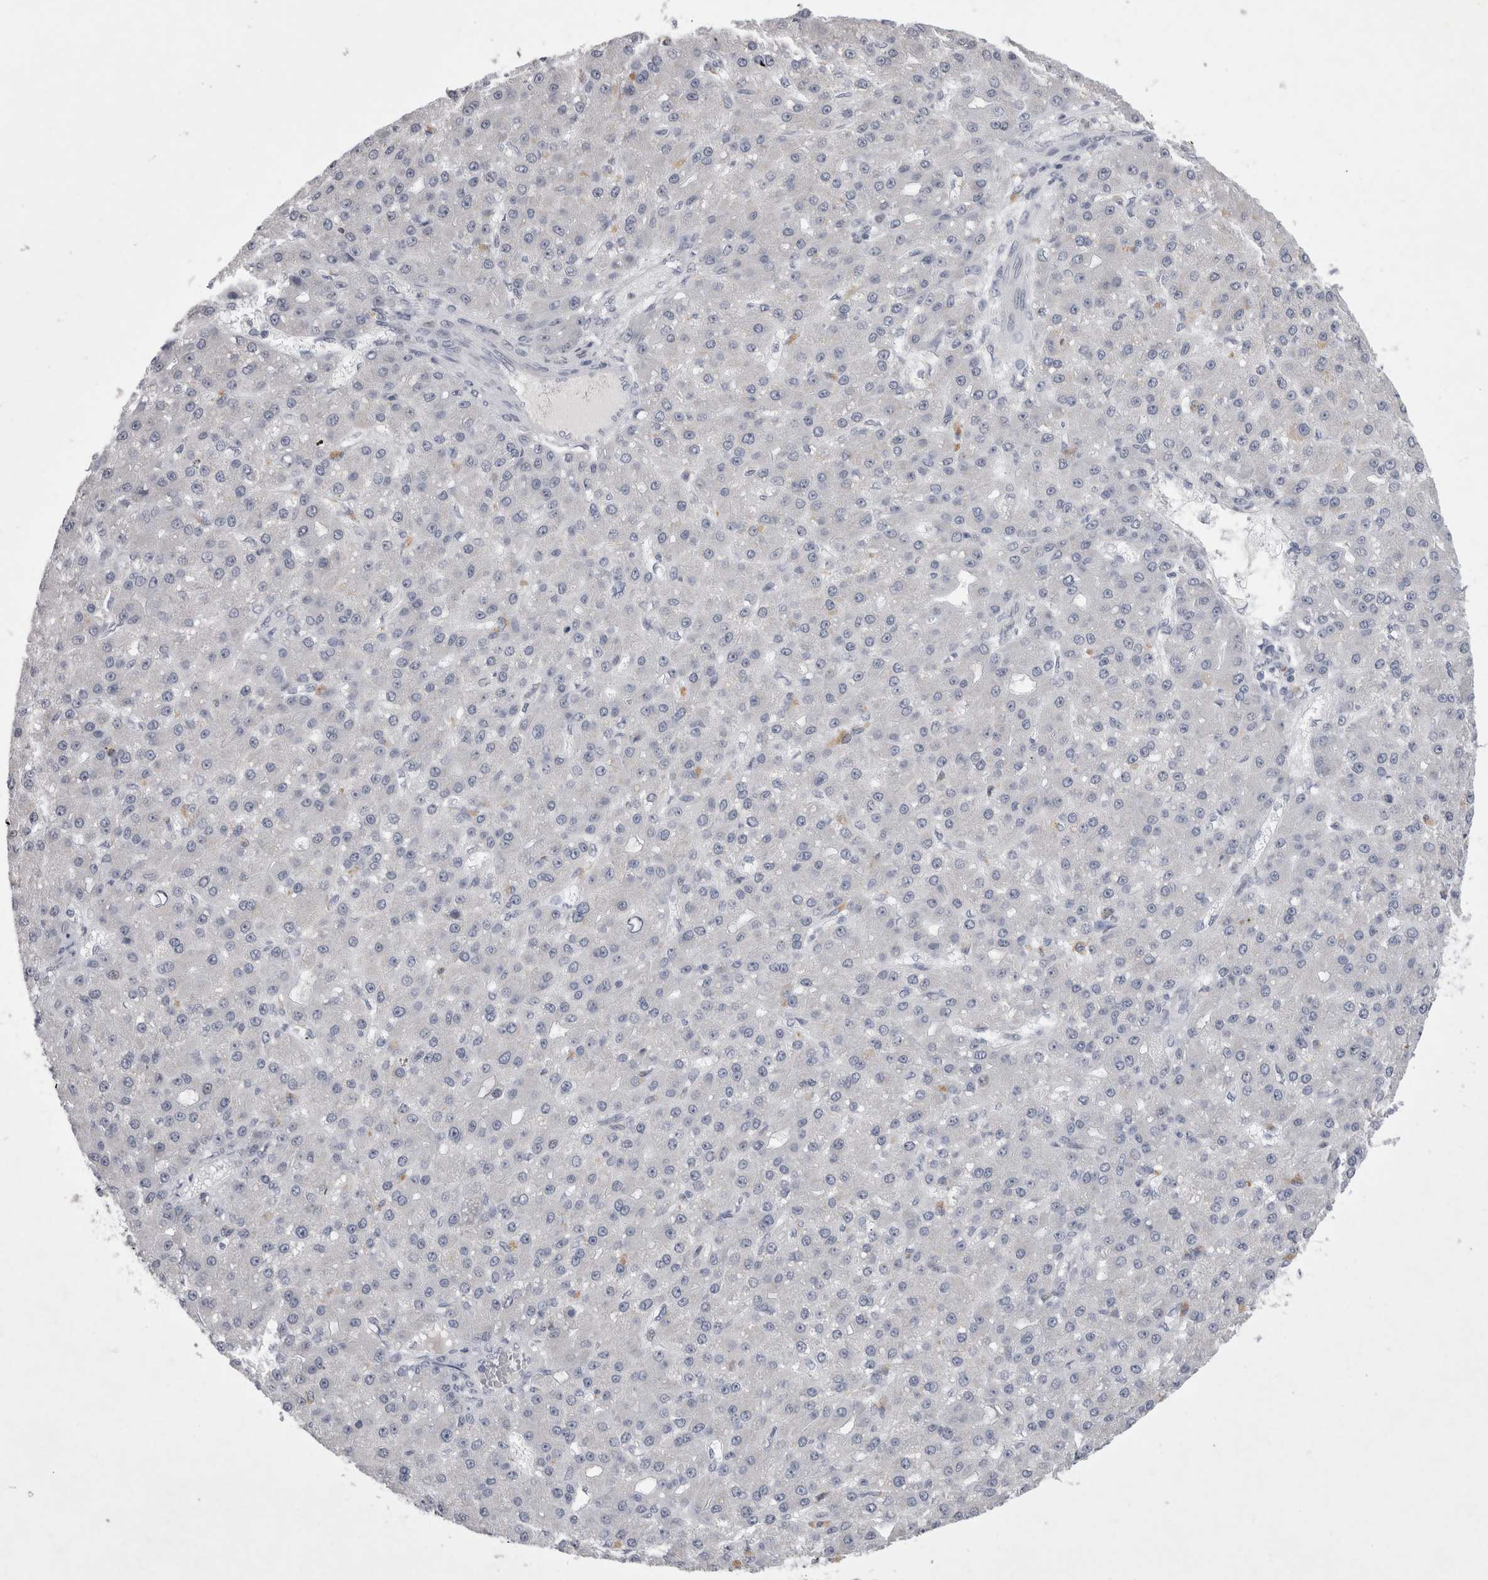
{"staining": {"intensity": "negative", "quantity": "none", "location": "none"}, "tissue": "liver cancer", "cell_type": "Tumor cells", "image_type": "cancer", "snomed": [{"axis": "morphology", "description": "Carcinoma, Hepatocellular, NOS"}, {"axis": "topography", "description": "Liver"}], "caption": "Micrograph shows no significant protein expression in tumor cells of liver cancer. (Stains: DAB (3,3'-diaminobenzidine) immunohistochemistry with hematoxylin counter stain, Microscopy: brightfield microscopy at high magnification).", "gene": "KIF18B", "patient": {"sex": "male", "age": 67}}